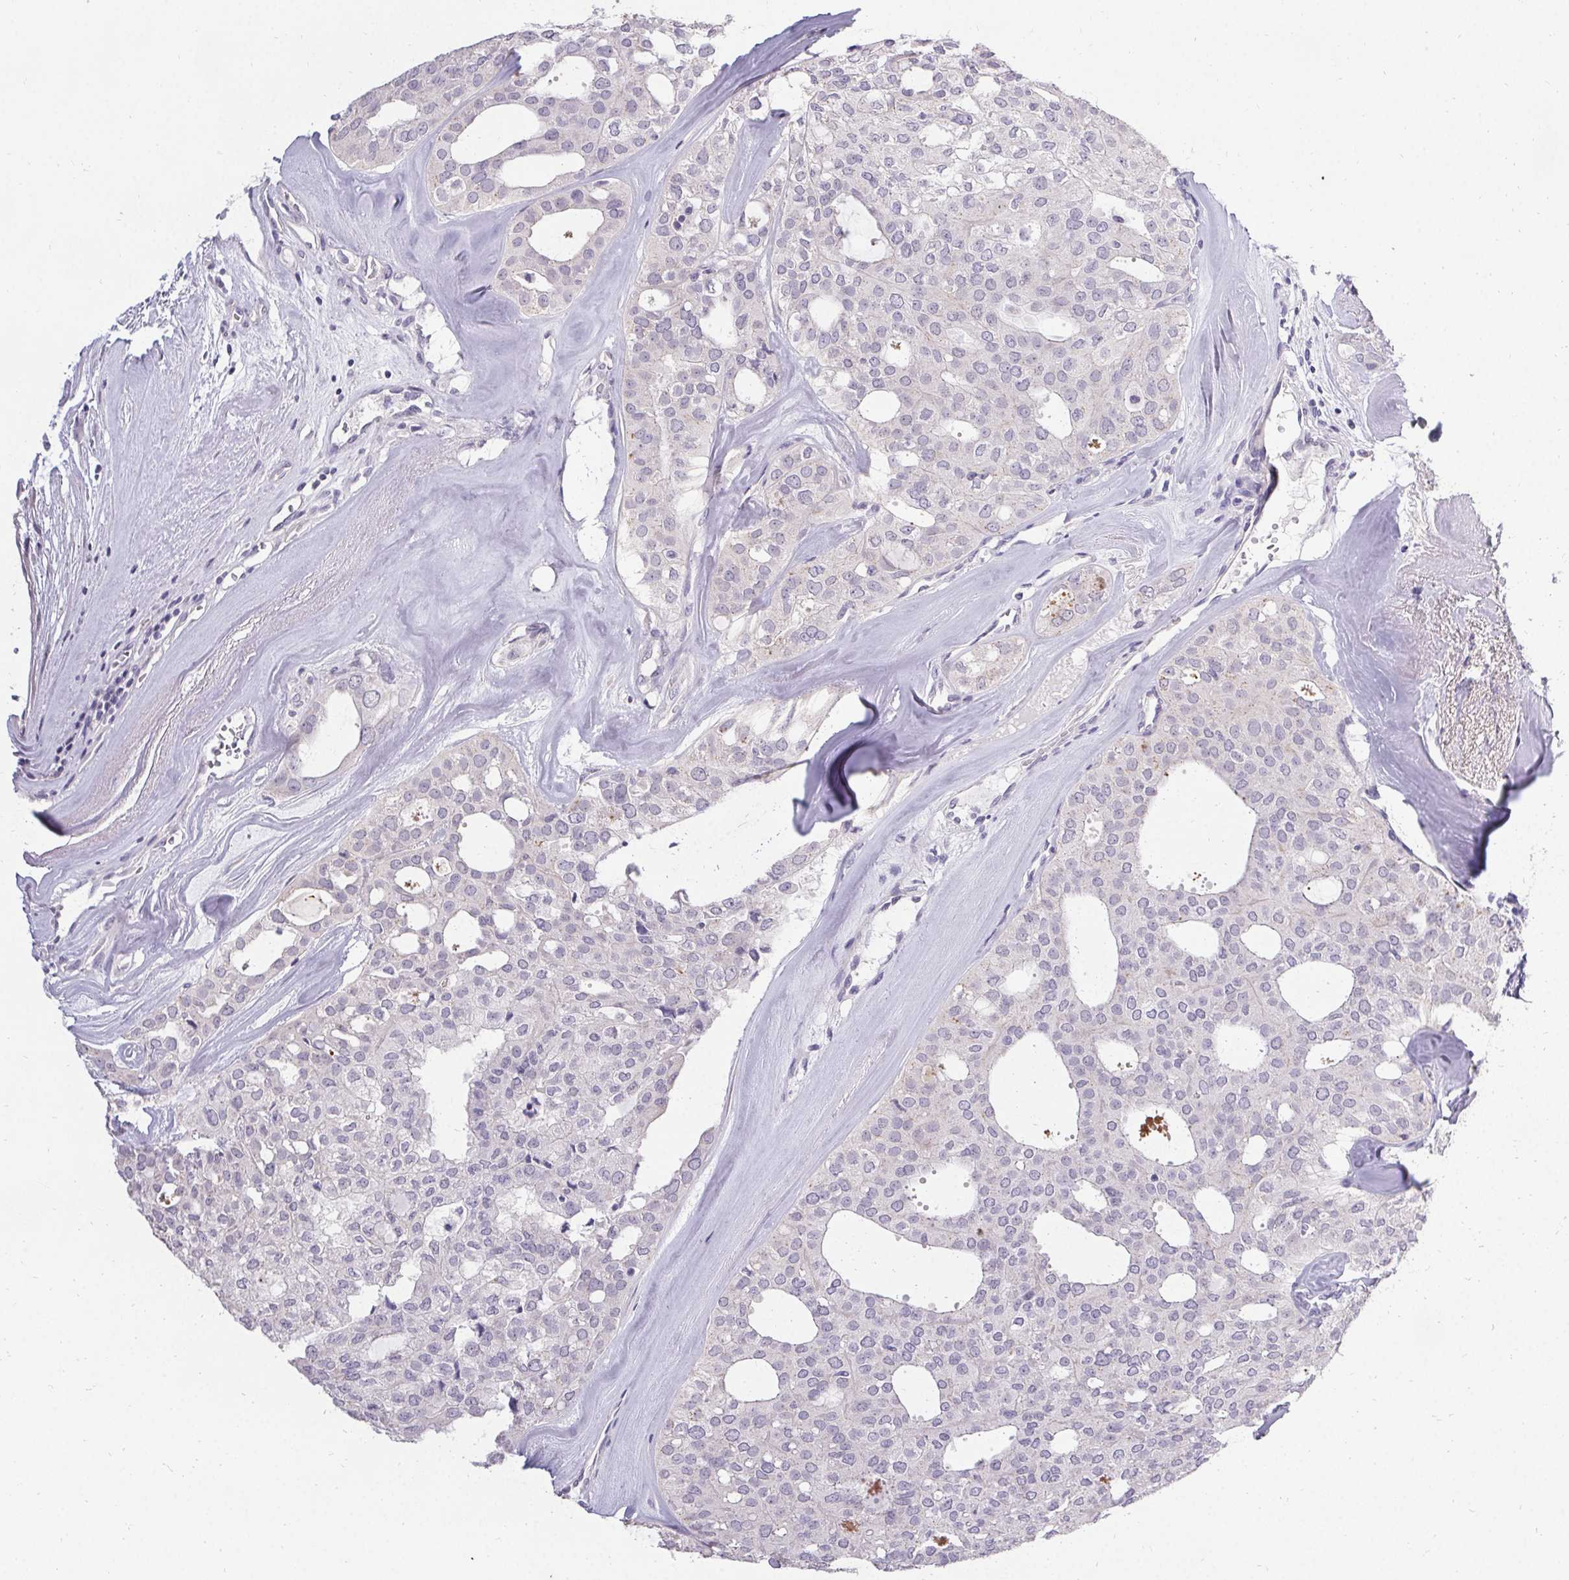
{"staining": {"intensity": "negative", "quantity": "none", "location": "none"}, "tissue": "thyroid cancer", "cell_type": "Tumor cells", "image_type": "cancer", "snomed": [{"axis": "morphology", "description": "Follicular adenoma carcinoma, NOS"}, {"axis": "topography", "description": "Thyroid gland"}], "caption": "This image is of thyroid cancer (follicular adenoma carcinoma) stained with immunohistochemistry to label a protein in brown with the nuclei are counter-stained blue. There is no expression in tumor cells.", "gene": "PMEL", "patient": {"sex": "male", "age": 75}}